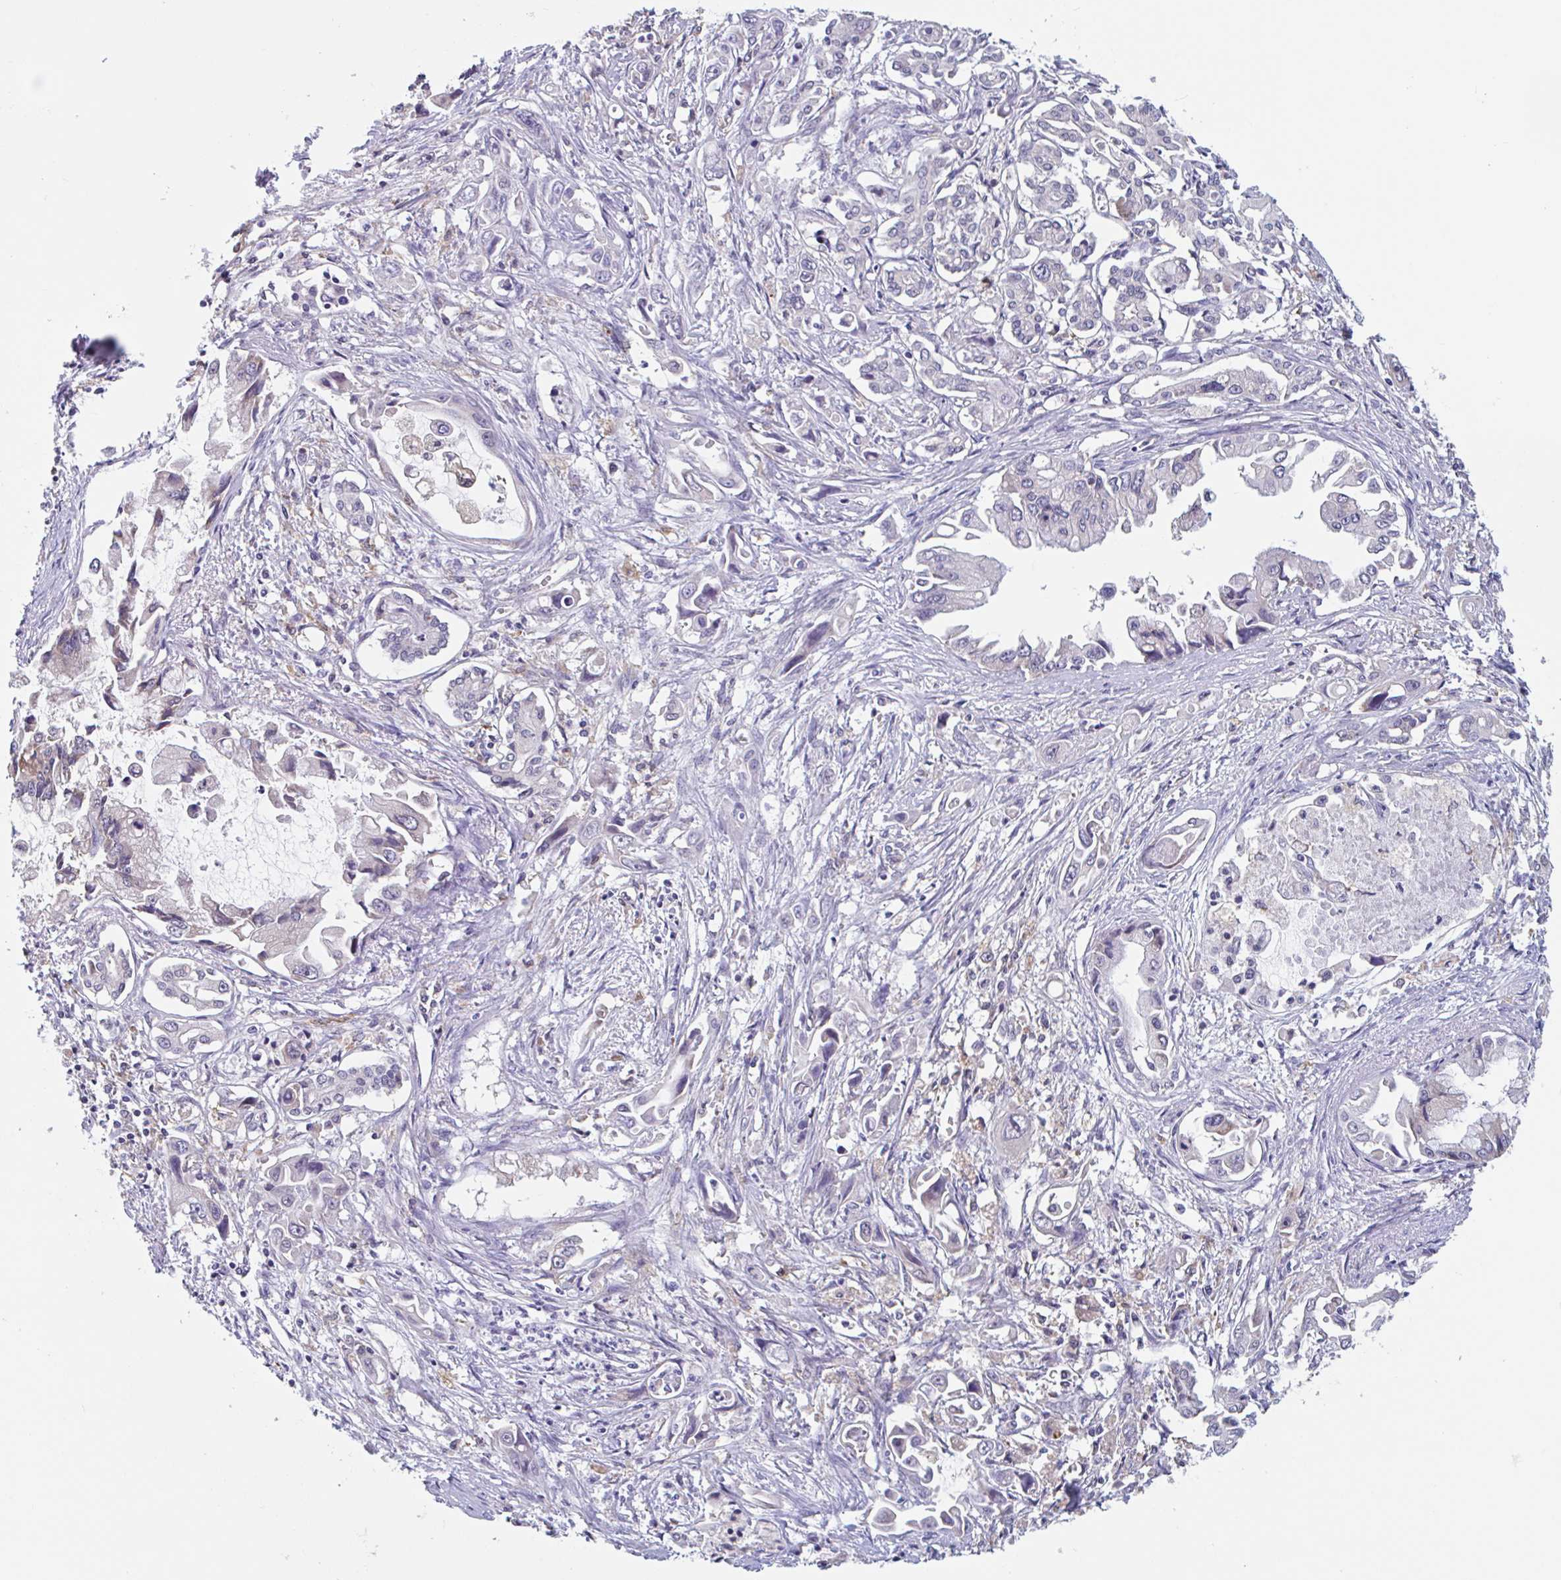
{"staining": {"intensity": "negative", "quantity": "none", "location": "none"}, "tissue": "pancreatic cancer", "cell_type": "Tumor cells", "image_type": "cancer", "snomed": [{"axis": "morphology", "description": "Adenocarcinoma, NOS"}, {"axis": "topography", "description": "Pancreas"}], "caption": "High magnification brightfield microscopy of pancreatic cancer (adenocarcinoma) stained with DAB (brown) and counterstained with hematoxylin (blue): tumor cells show no significant expression.", "gene": "SNX8", "patient": {"sex": "male", "age": 84}}